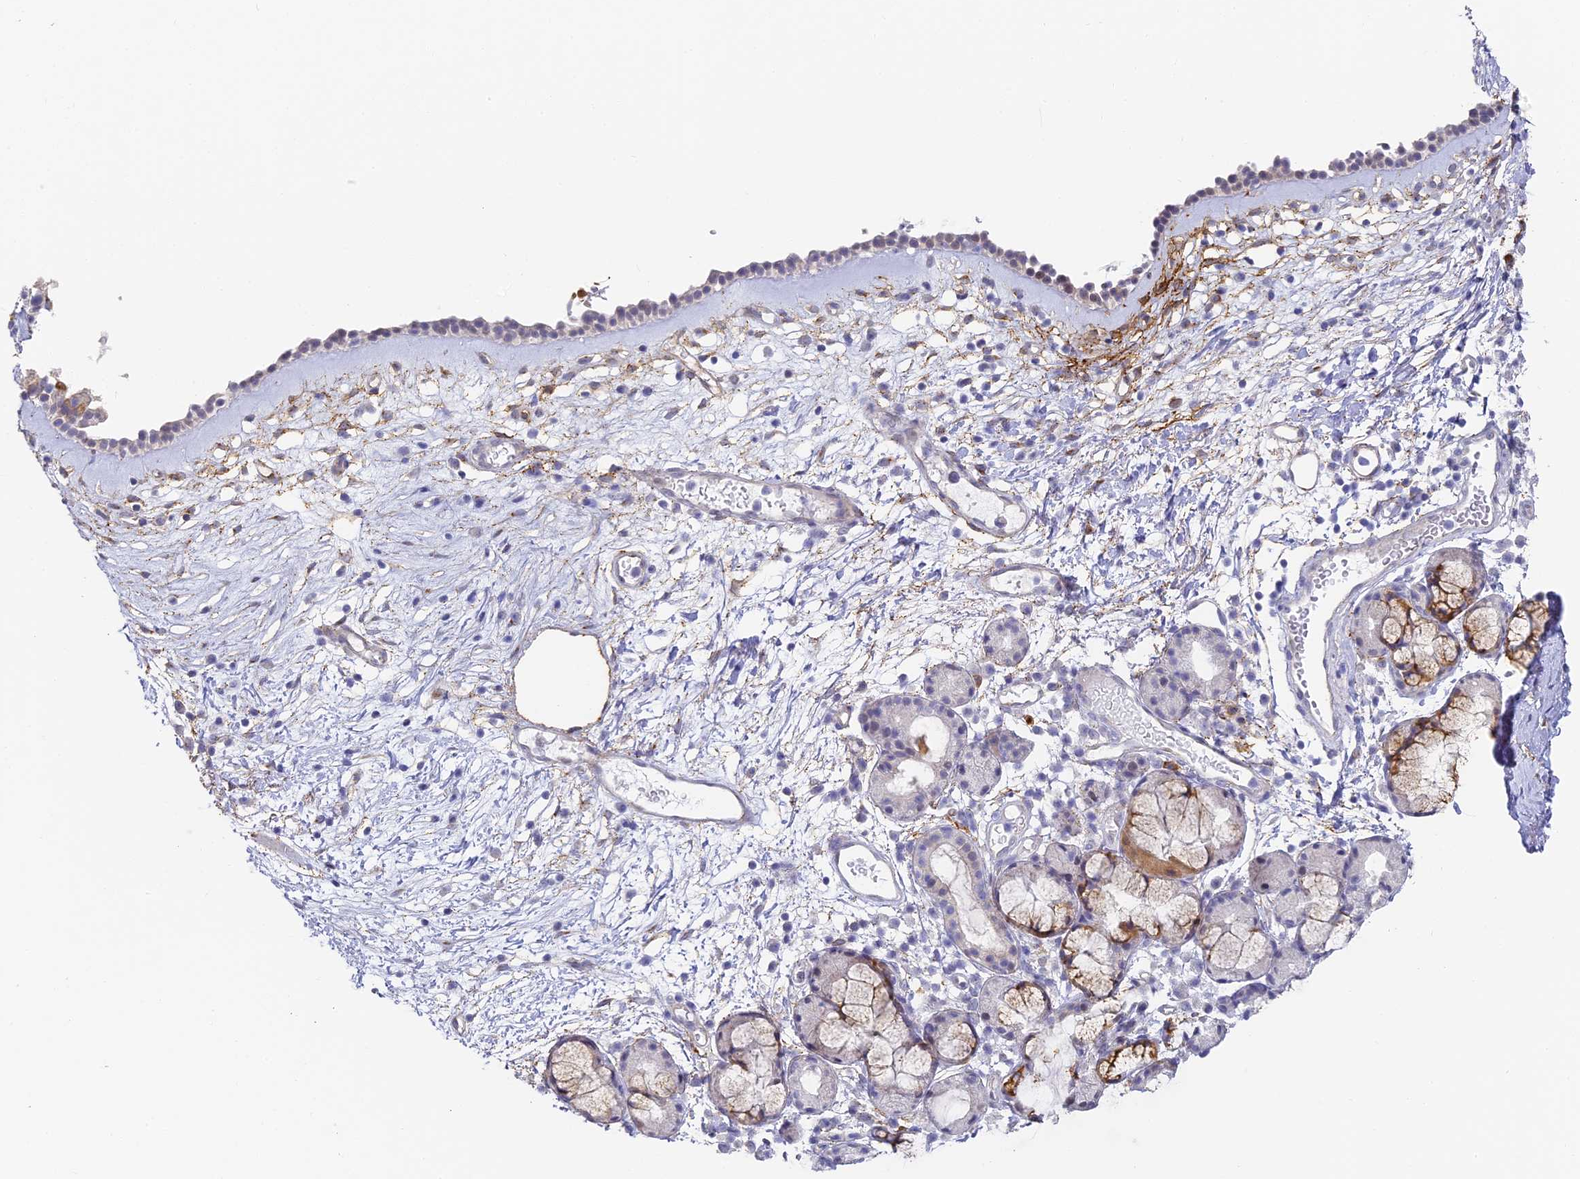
{"staining": {"intensity": "moderate", "quantity": "25%-75%", "location": "cytoplasmic/membranous"}, "tissue": "nasopharynx", "cell_type": "Respiratory epithelial cells", "image_type": "normal", "snomed": [{"axis": "morphology", "description": "Normal tissue, NOS"}, {"axis": "morphology", "description": "Inflammation, NOS"}, {"axis": "topography", "description": "Nasopharynx"}], "caption": "Immunohistochemical staining of unremarkable nasopharynx exhibits medium levels of moderate cytoplasmic/membranous expression in about 25%-75% of respiratory epithelial cells. (brown staining indicates protein expression, while blue staining denotes nuclei).", "gene": "GJA1", "patient": {"sex": "male", "age": 70}}